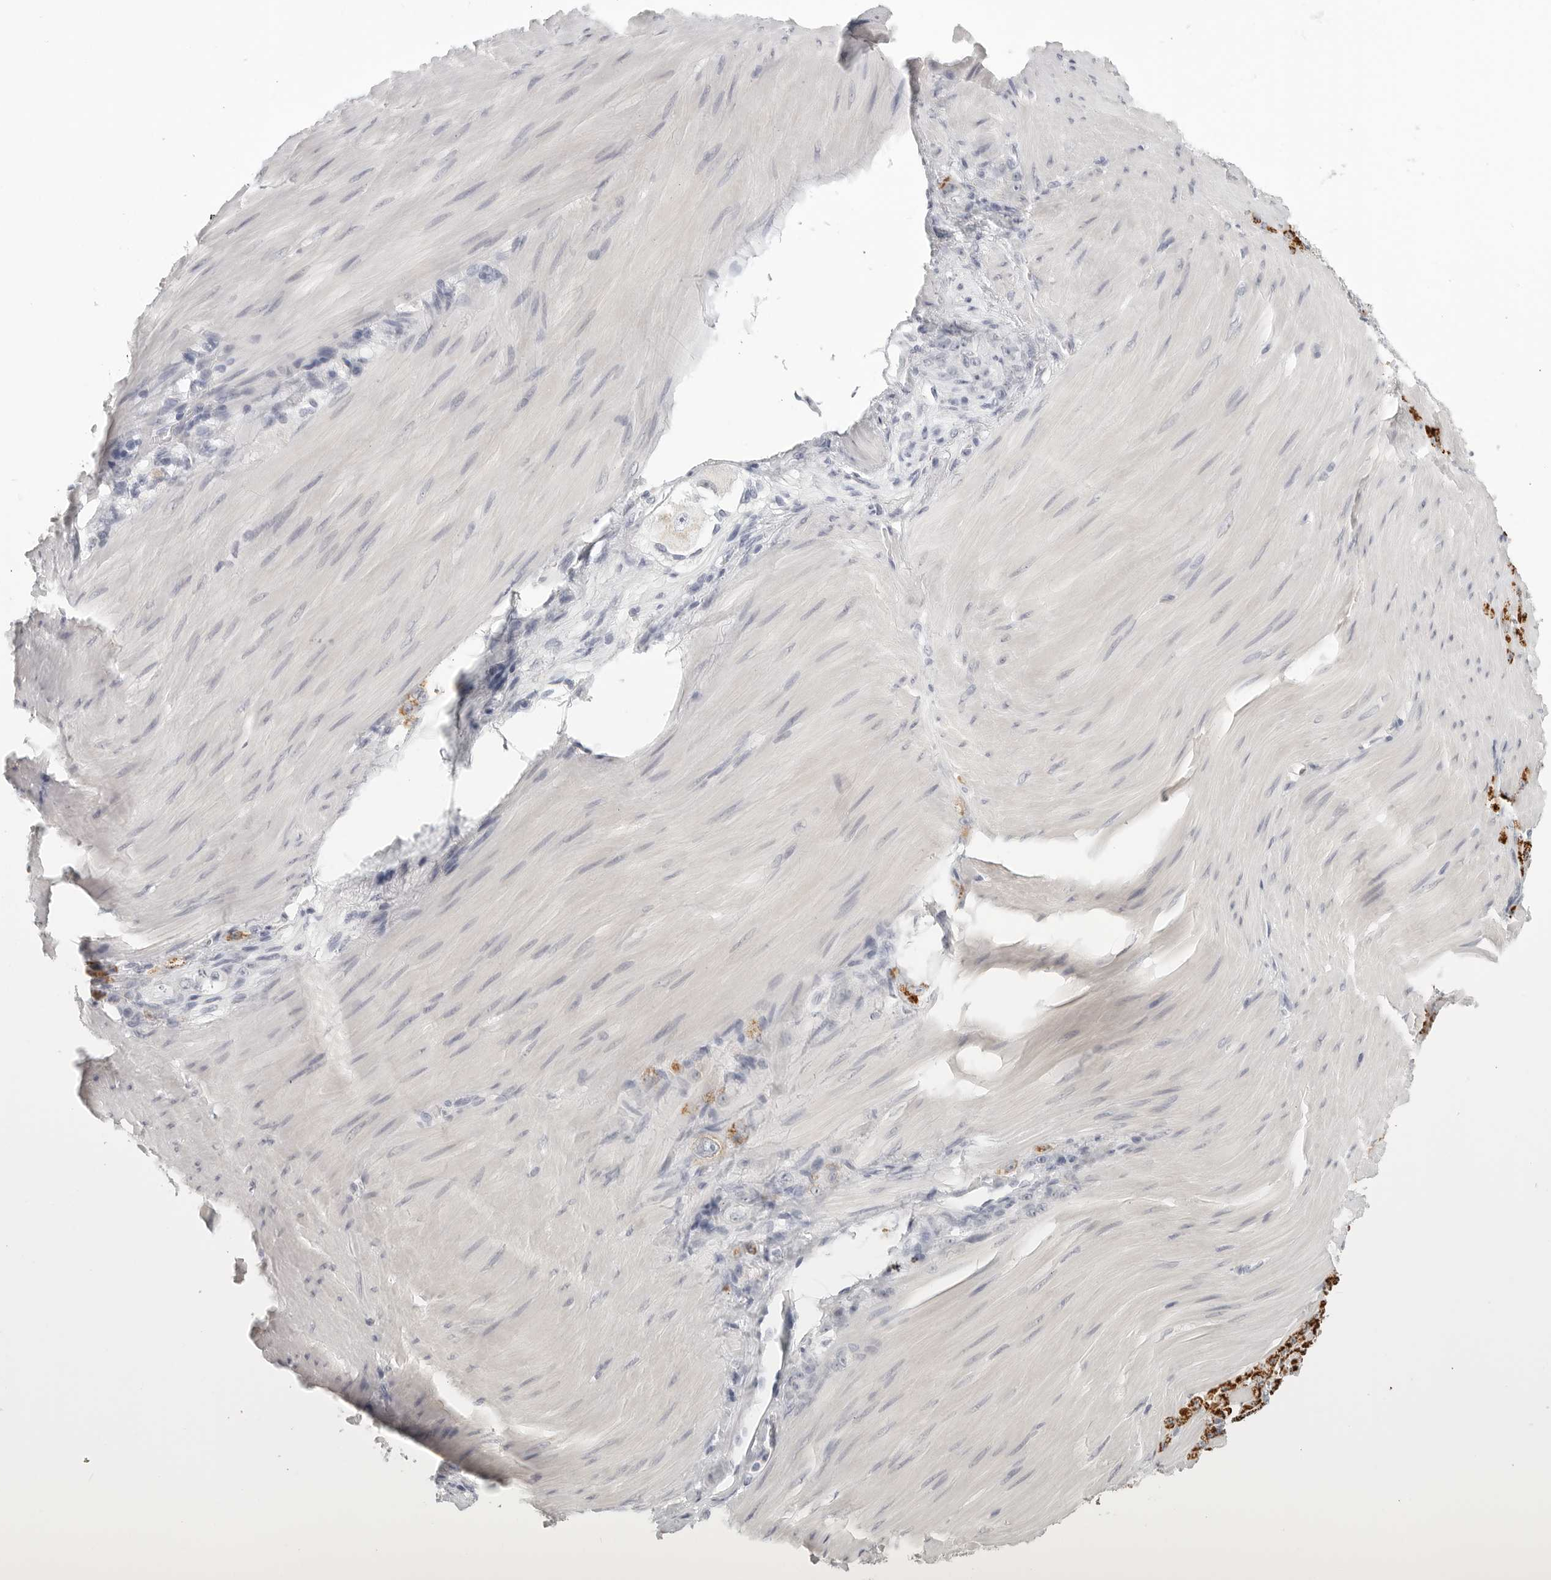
{"staining": {"intensity": "moderate", "quantity": "<25%", "location": "cytoplasmic/membranous"}, "tissue": "stomach cancer", "cell_type": "Tumor cells", "image_type": "cancer", "snomed": [{"axis": "morphology", "description": "Normal tissue, NOS"}, {"axis": "morphology", "description": "Adenocarcinoma, NOS"}, {"axis": "topography", "description": "Stomach"}], "caption": "There is low levels of moderate cytoplasmic/membranous positivity in tumor cells of adenocarcinoma (stomach), as demonstrated by immunohistochemical staining (brown color).", "gene": "HMGCS2", "patient": {"sex": "male", "age": 82}}